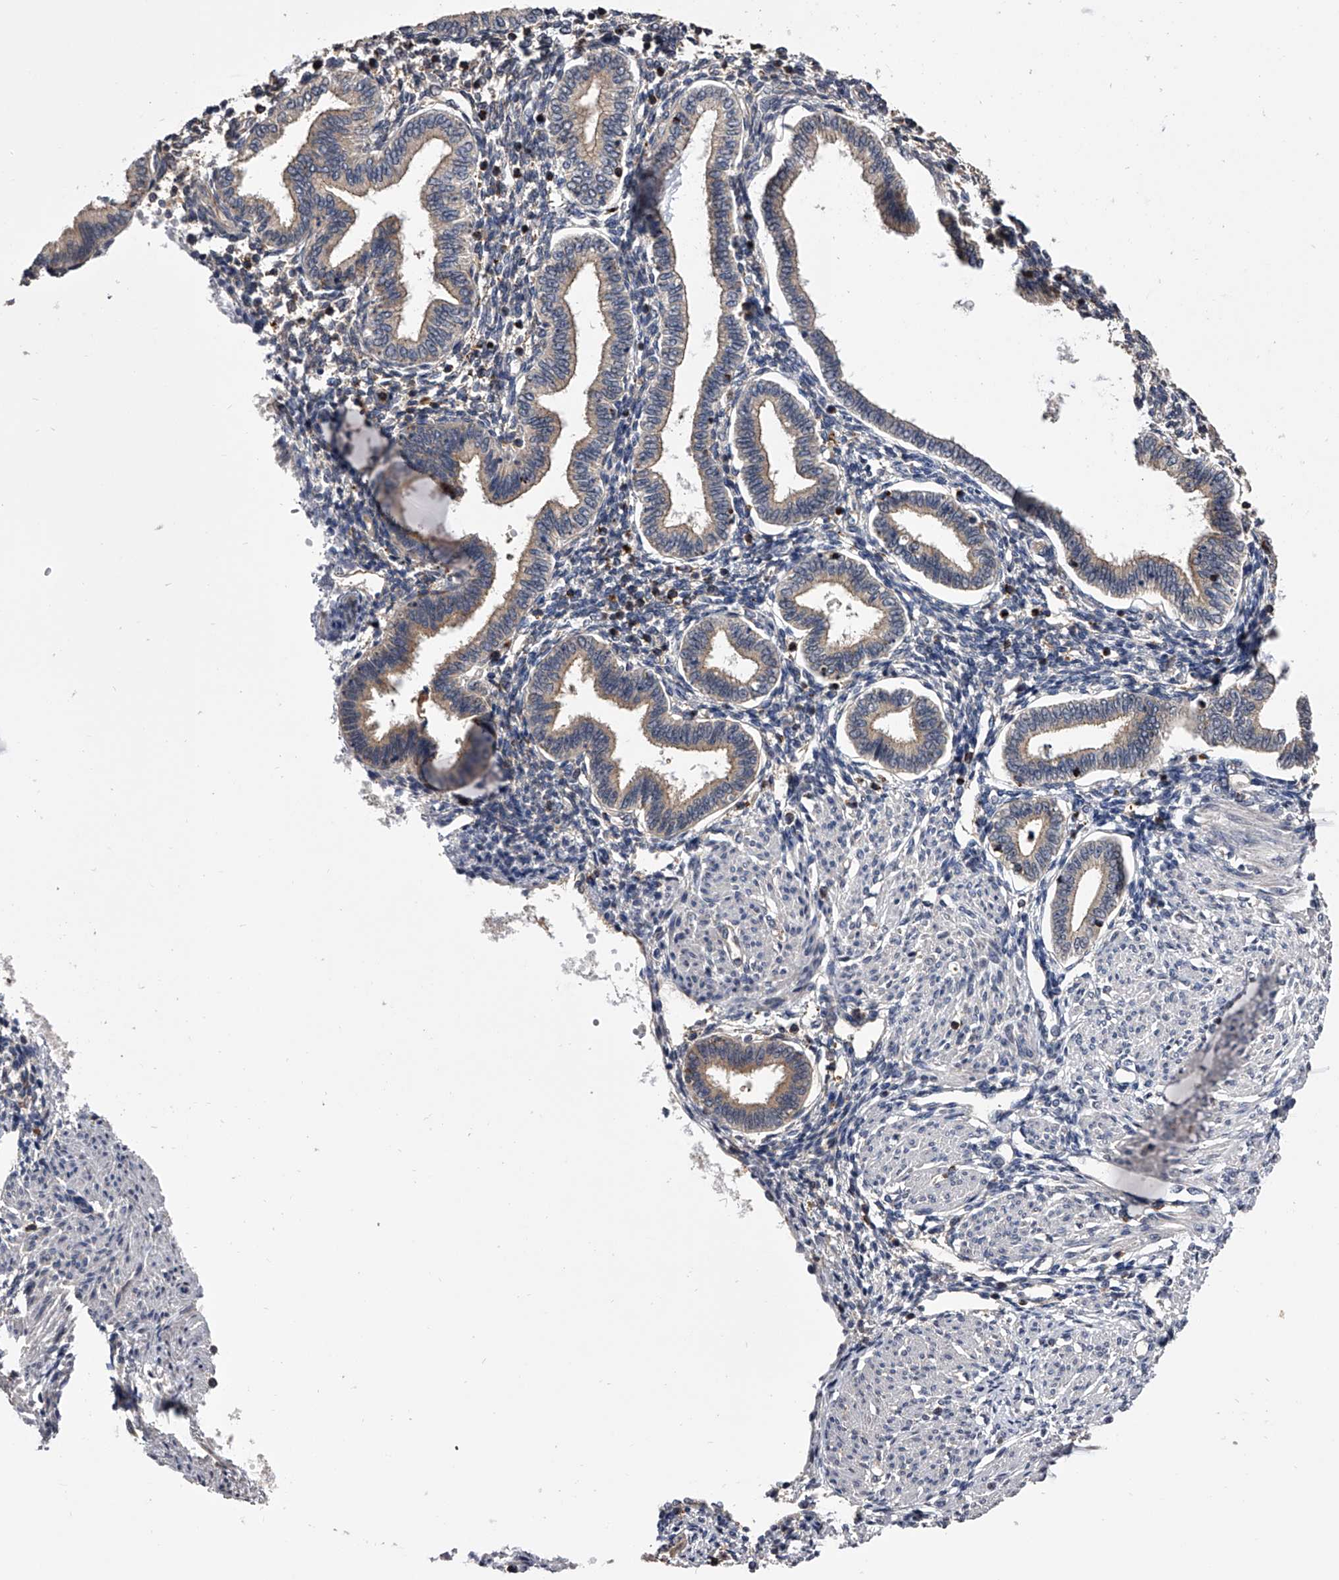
{"staining": {"intensity": "negative", "quantity": "none", "location": "none"}, "tissue": "endometrium", "cell_type": "Cells in endometrial stroma", "image_type": "normal", "snomed": [{"axis": "morphology", "description": "Normal tissue, NOS"}, {"axis": "topography", "description": "Endometrium"}], "caption": "Cells in endometrial stroma are negative for protein expression in benign human endometrium. Nuclei are stained in blue.", "gene": "PAN3", "patient": {"sex": "female", "age": 53}}